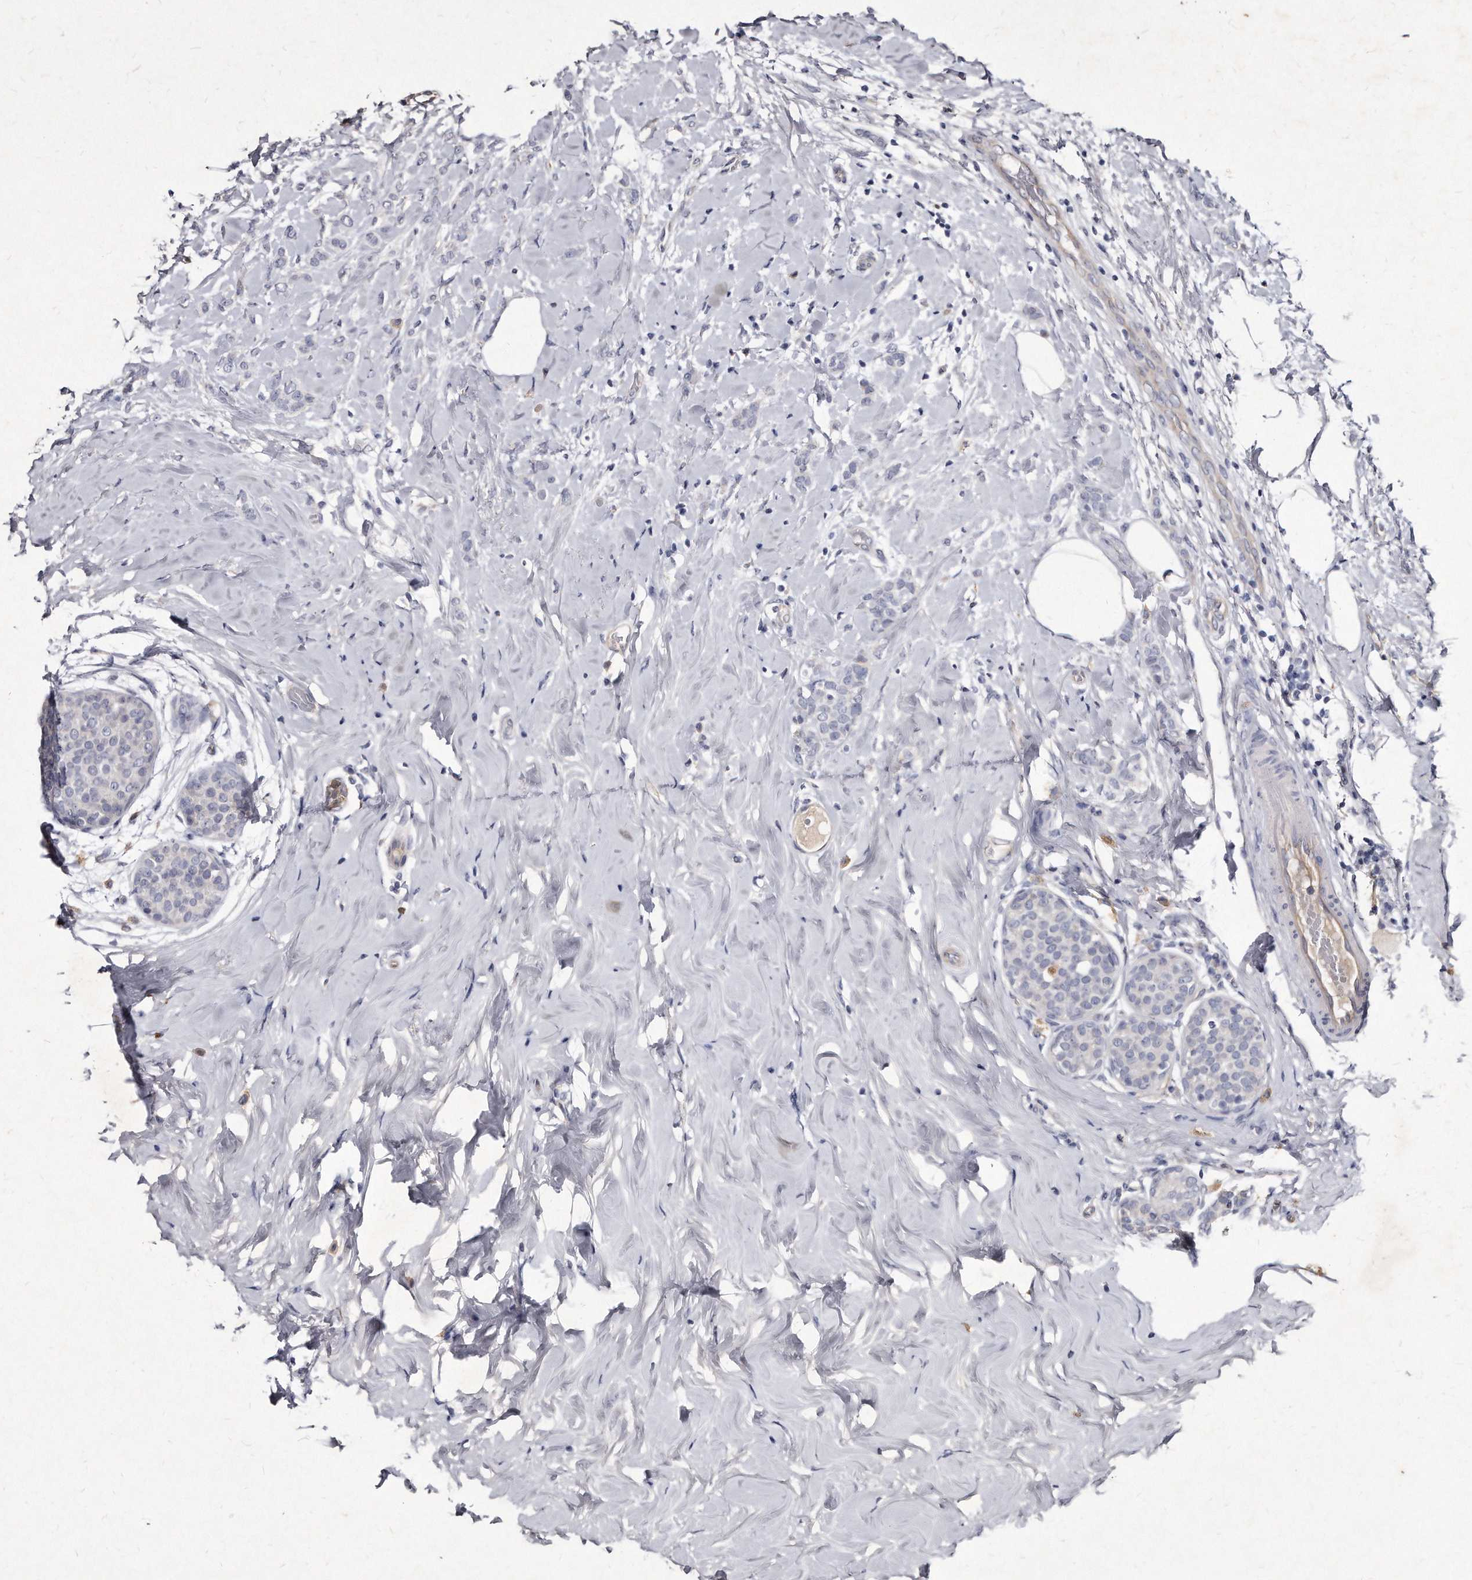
{"staining": {"intensity": "negative", "quantity": "none", "location": "none"}, "tissue": "breast cancer", "cell_type": "Tumor cells", "image_type": "cancer", "snomed": [{"axis": "morphology", "description": "Lobular carcinoma, in situ"}, {"axis": "morphology", "description": "Lobular carcinoma"}, {"axis": "topography", "description": "Breast"}], "caption": "IHC micrograph of neoplastic tissue: human breast lobular carcinoma in situ stained with DAB demonstrates no significant protein staining in tumor cells.", "gene": "KLHDC3", "patient": {"sex": "female", "age": 41}}